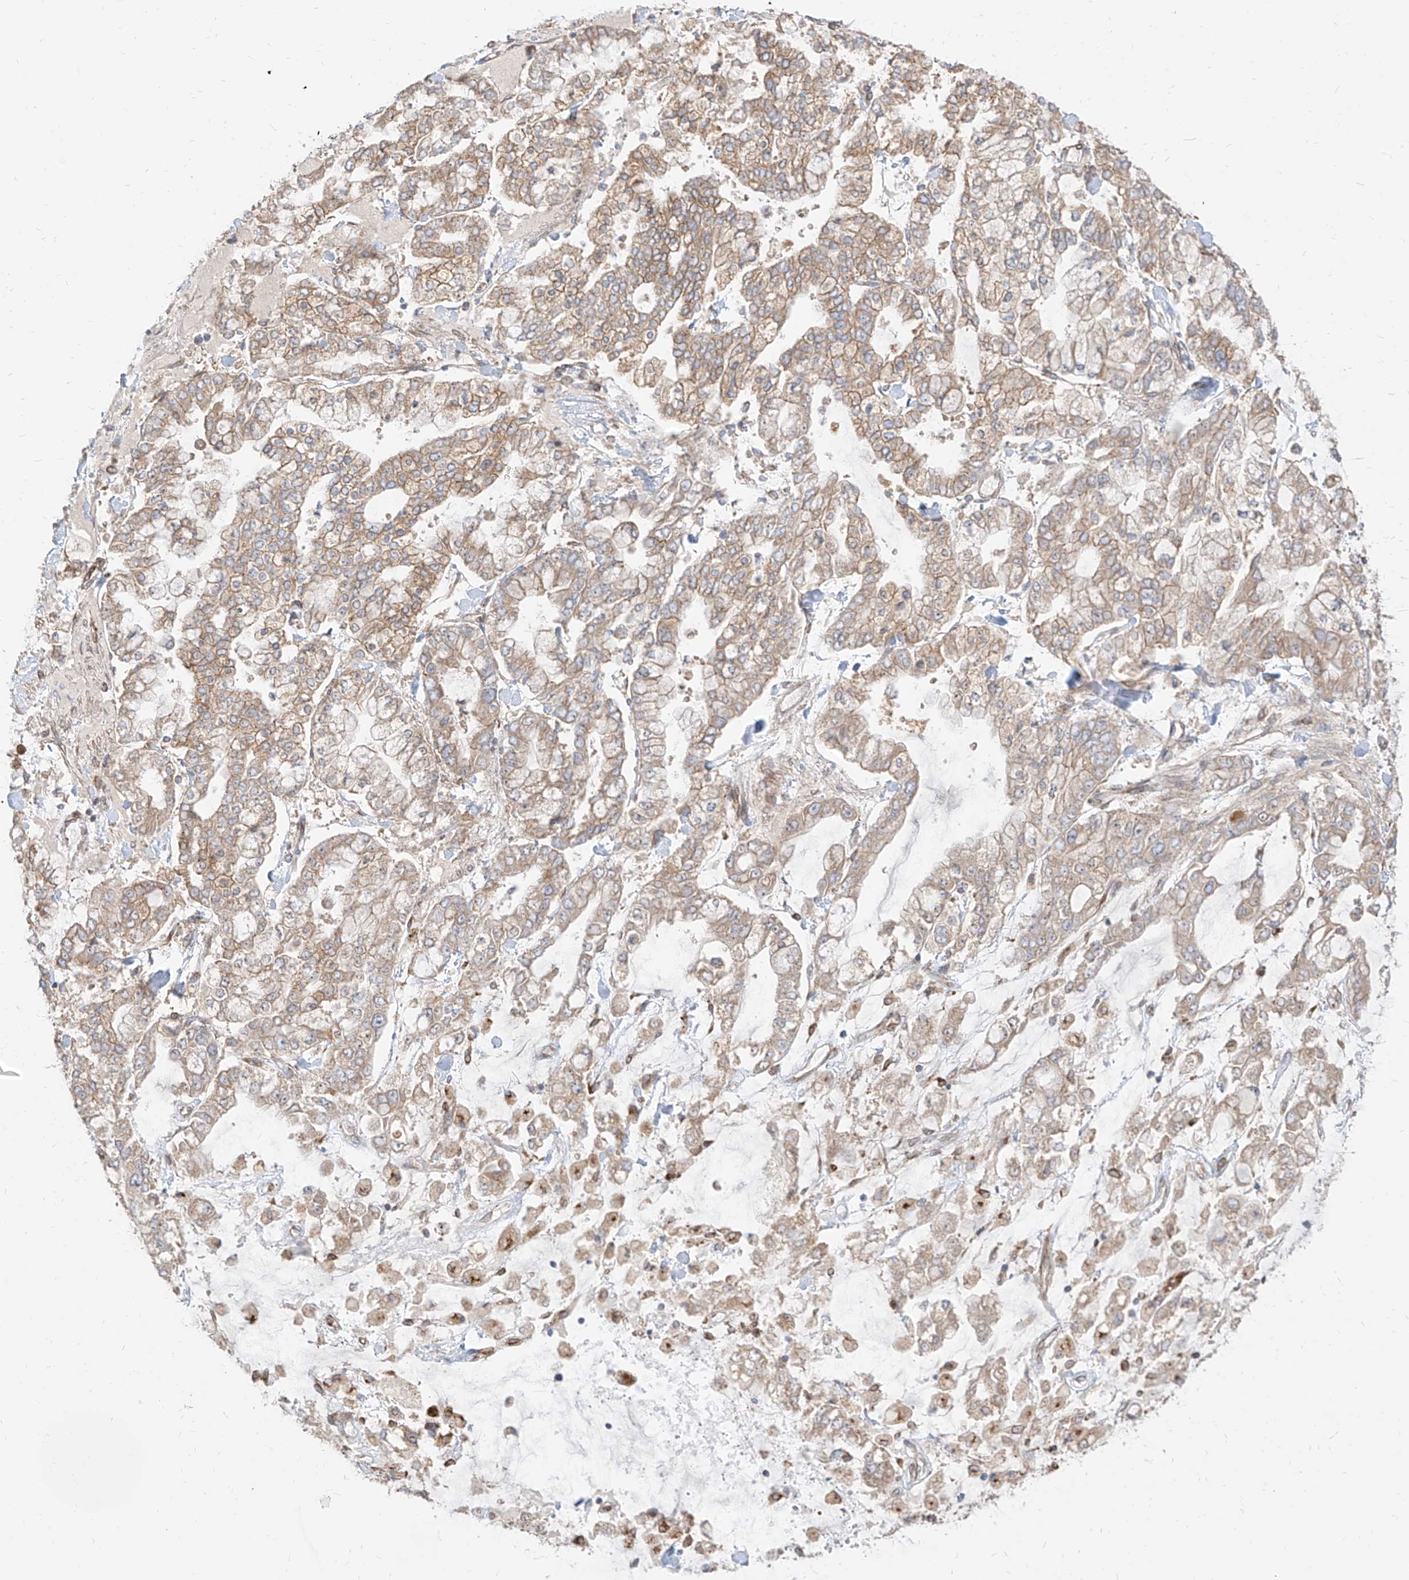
{"staining": {"intensity": "weak", "quantity": ">75%", "location": "cytoplasmic/membranous"}, "tissue": "stomach cancer", "cell_type": "Tumor cells", "image_type": "cancer", "snomed": [{"axis": "morphology", "description": "Normal tissue, NOS"}, {"axis": "morphology", "description": "Adenocarcinoma, NOS"}, {"axis": "topography", "description": "Stomach, upper"}, {"axis": "topography", "description": "Stomach"}], "caption": "Tumor cells demonstrate low levels of weak cytoplasmic/membranous staining in approximately >75% of cells in human adenocarcinoma (stomach).", "gene": "PLCL1", "patient": {"sex": "male", "age": 76}}